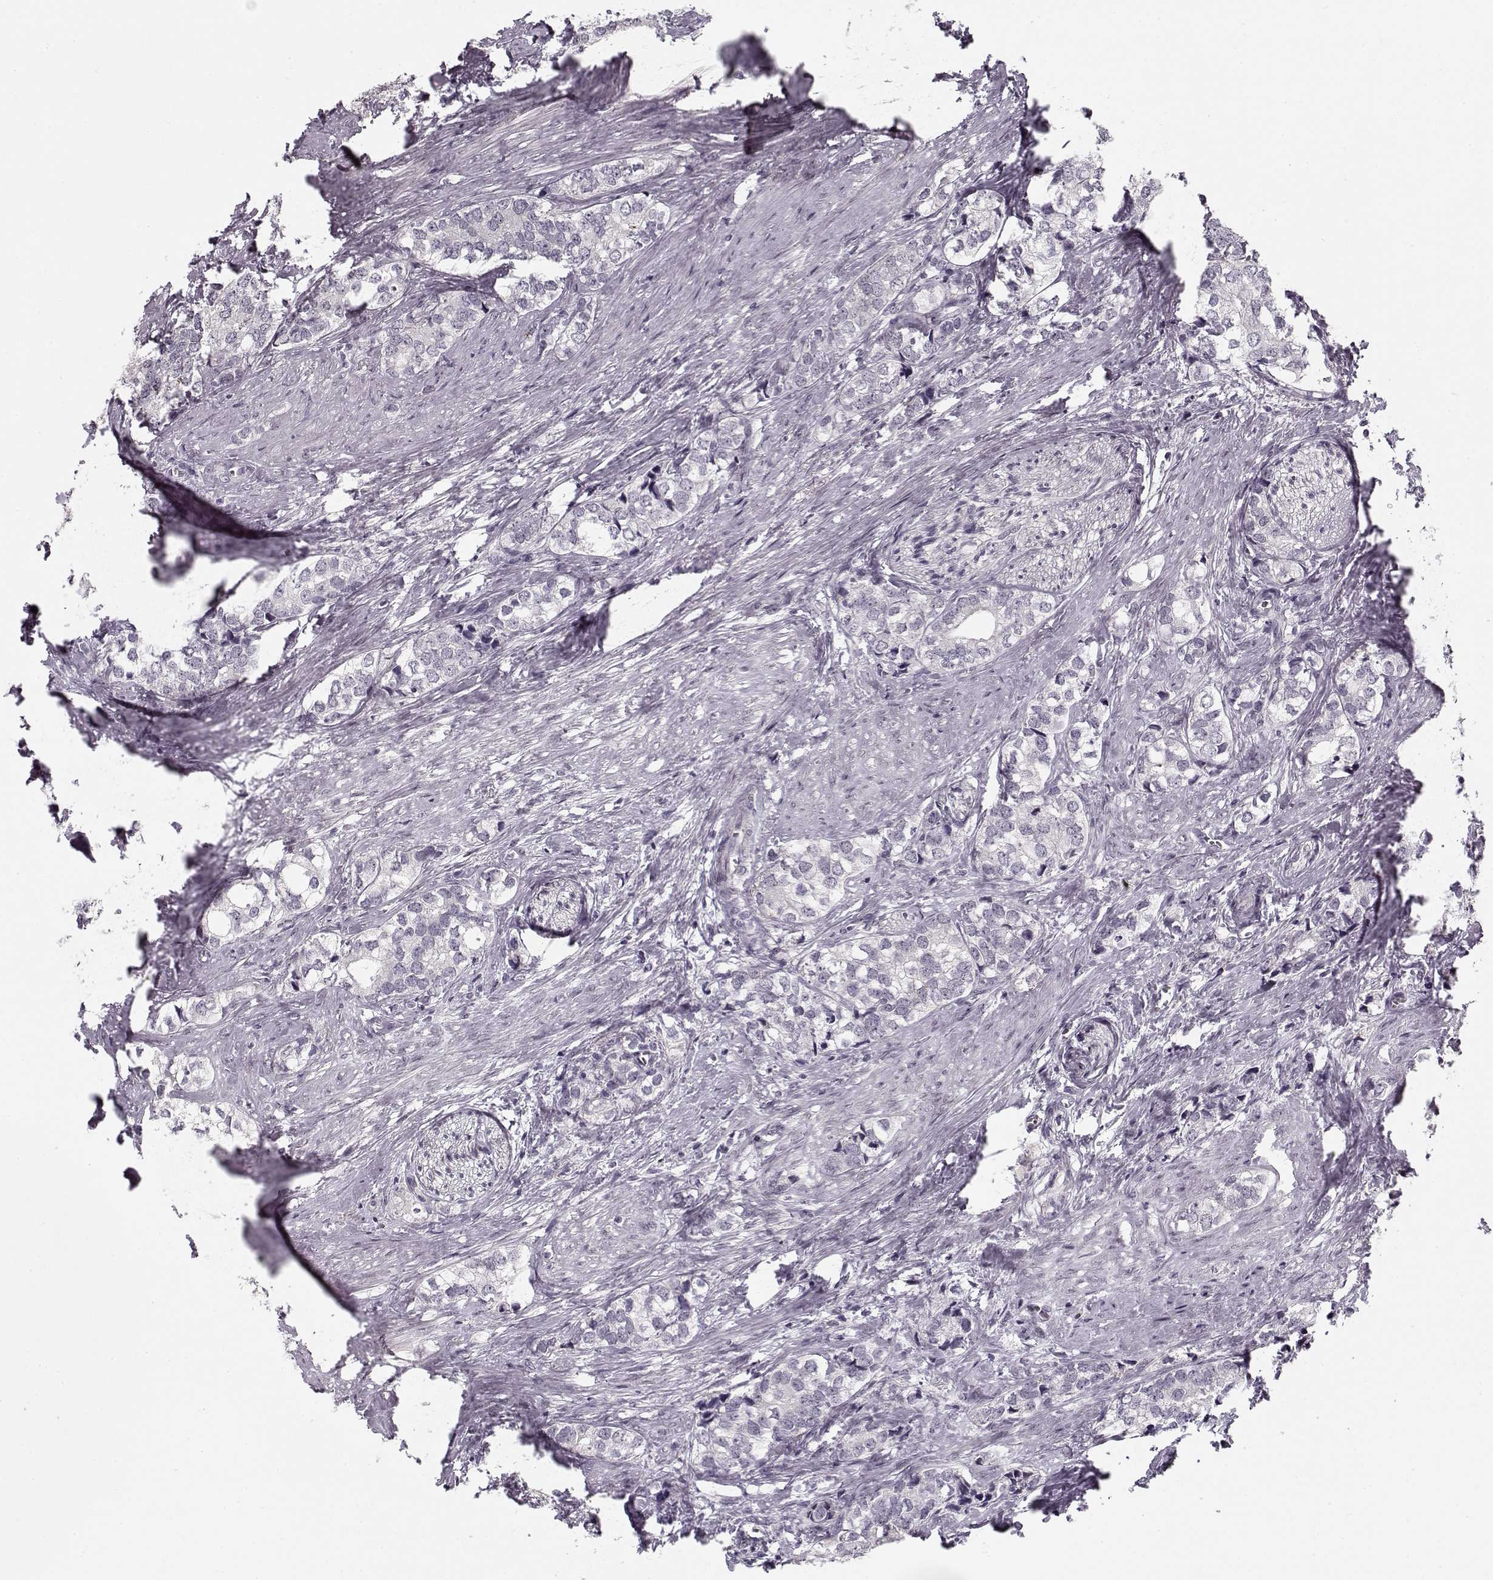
{"staining": {"intensity": "negative", "quantity": "none", "location": "none"}, "tissue": "prostate cancer", "cell_type": "Tumor cells", "image_type": "cancer", "snomed": [{"axis": "morphology", "description": "Adenocarcinoma, NOS"}, {"axis": "topography", "description": "Prostate and seminal vesicle, NOS"}], "caption": "The immunohistochemistry micrograph has no significant staining in tumor cells of prostate adenocarcinoma tissue. (DAB (3,3'-diaminobenzidine) immunohistochemistry visualized using brightfield microscopy, high magnification).", "gene": "DNAI3", "patient": {"sex": "male", "age": 63}}